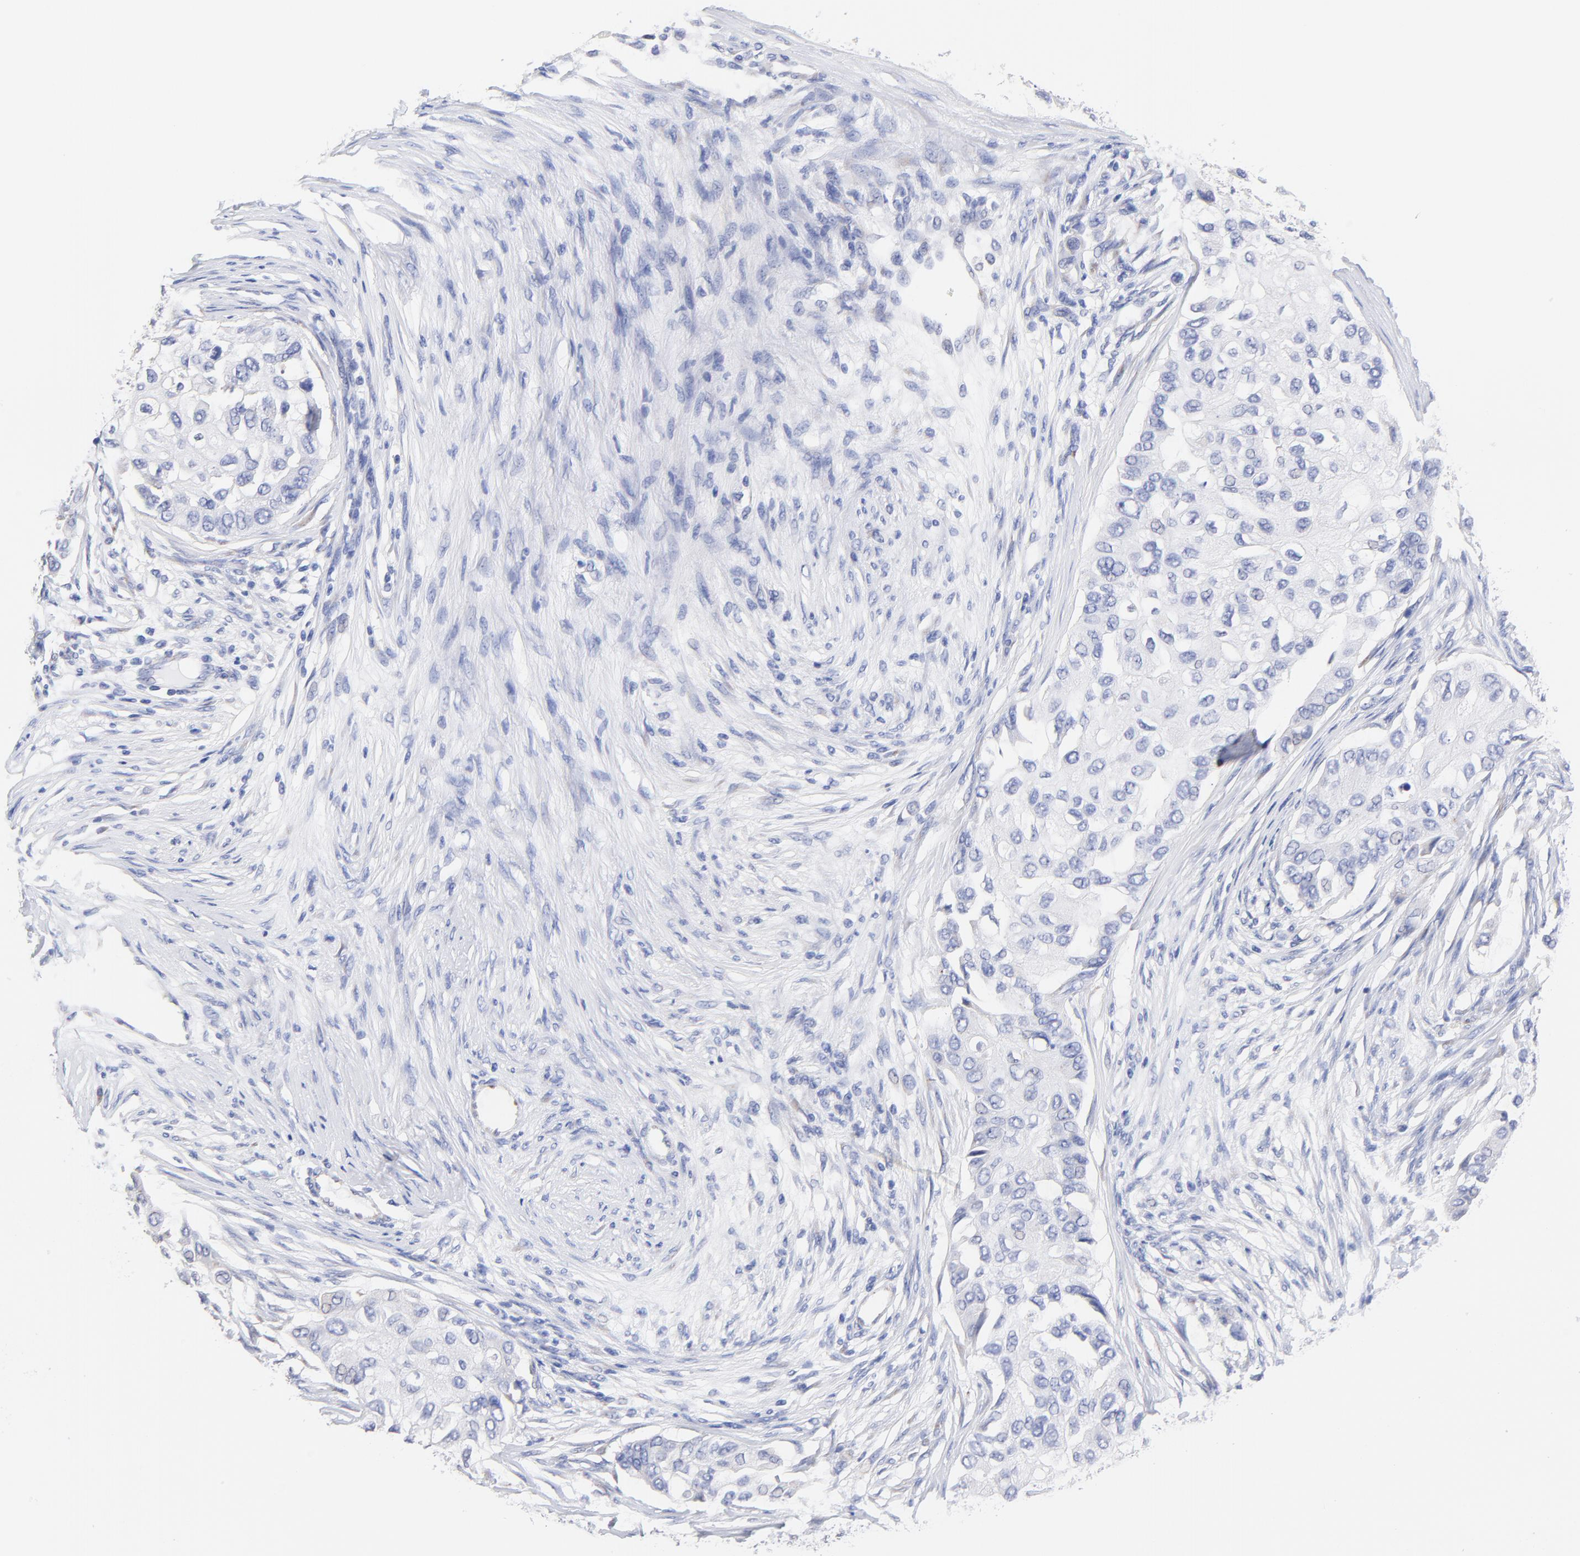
{"staining": {"intensity": "negative", "quantity": "none", "location": "none"}, "tissue": "breast cancer", "cell_type": "Tumor cells", "image_type": "cancer", "snomed": [{"axis": "morphology", "description": "Normal tissue, NOS"}, {"axis": "morphology", "description": "Duct carcinoma"}, {"axis": "topography", "description": "Breast"}], "caption": "A histopathology image of breast cancer (invasive ductal carcinoma) stained for a protein displays no brown staining in tumor cells.", "gene": "LAX1", "patient": {"sex": "female", "age": 49}}